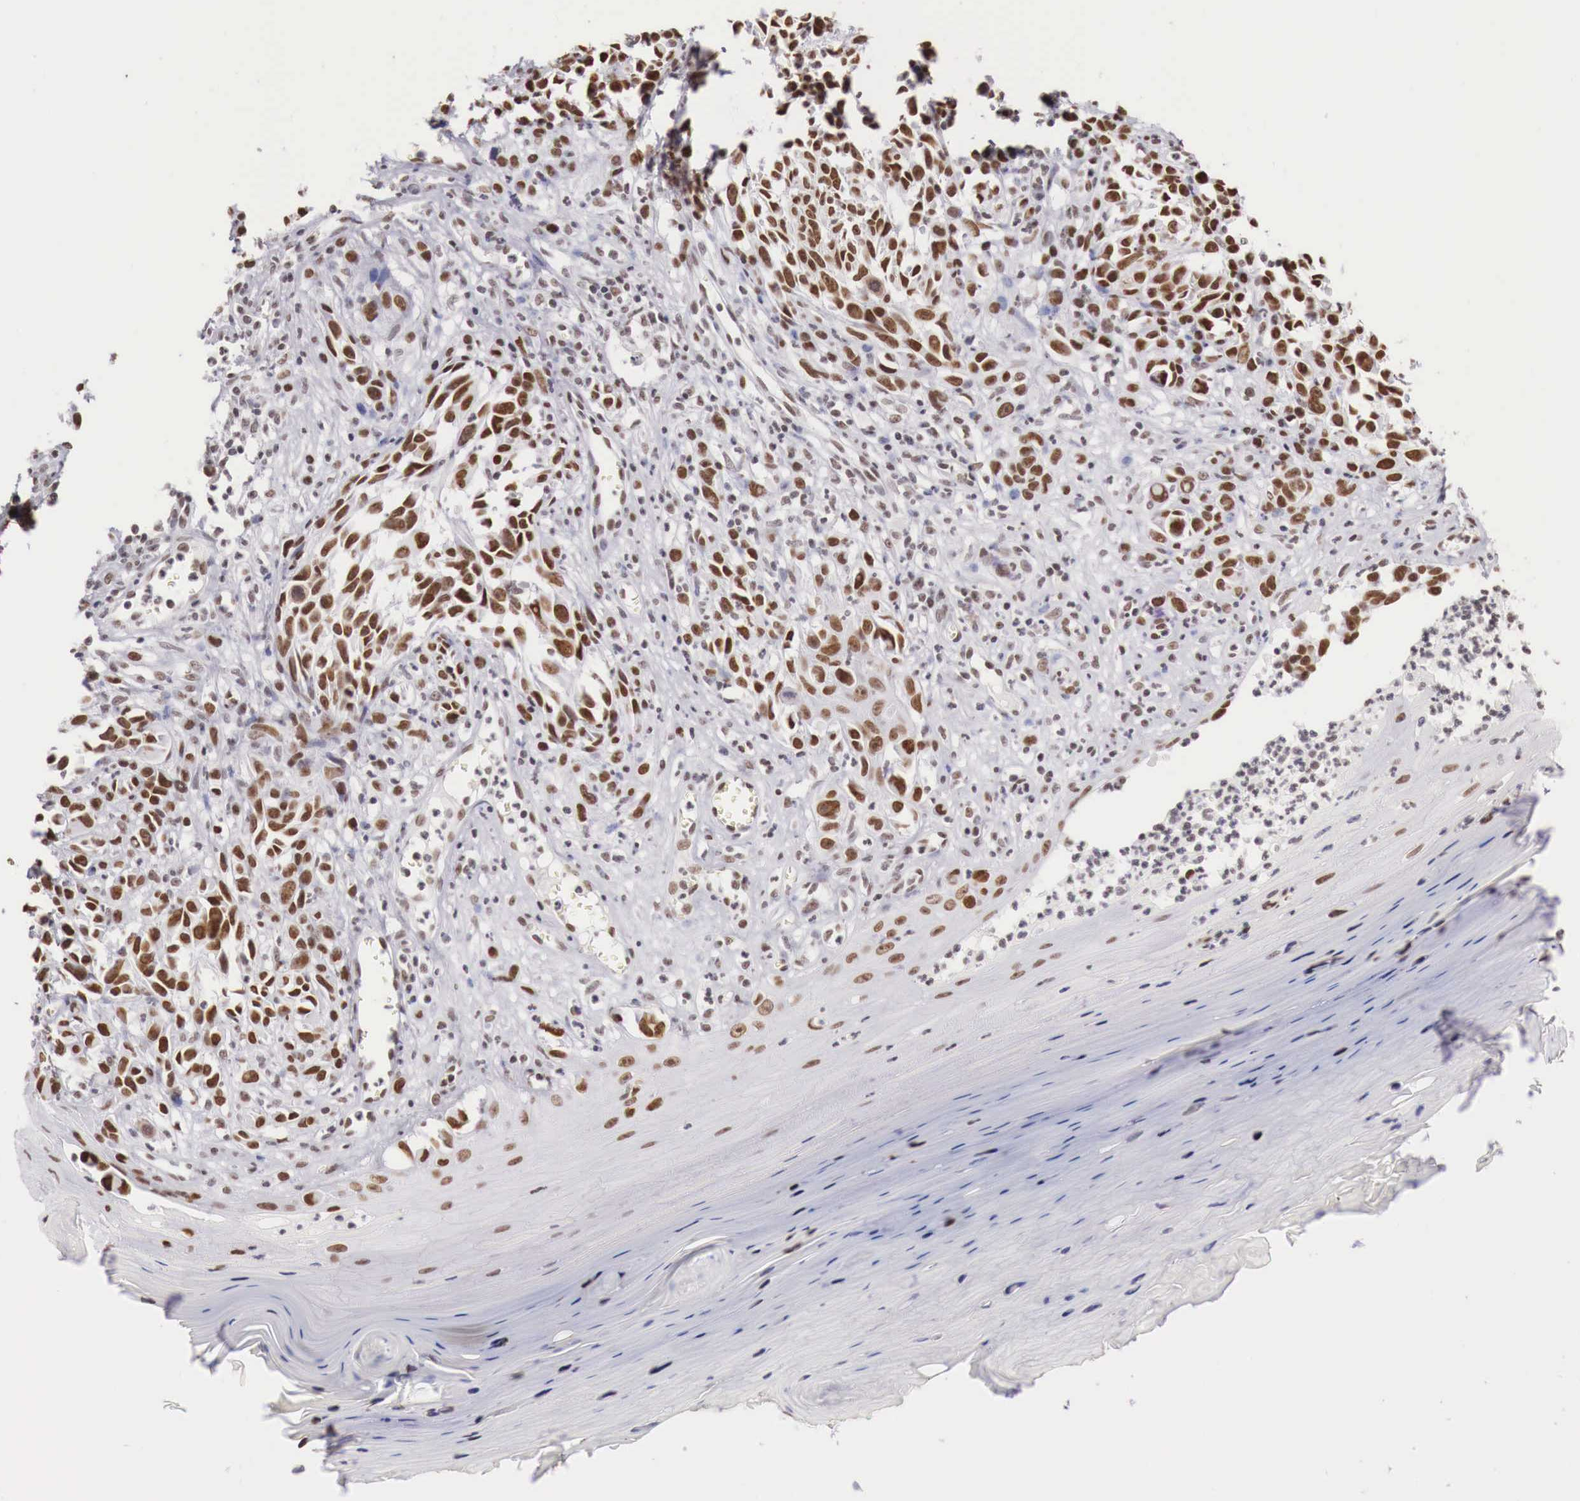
{"staining": {"intensity": "strong", "quantity": "25%-75%", "location": "nuclear"}, "tissue": "melanoma", "cell_type": "Tumor cells", "image_type": "cancer", "snomed": [{"axis": "morphology", "description": "Malignant melanoma, NOS"}, {"axis": "topography", "description": "Skin"}], "caption": "A photomicrograph of malignant melanoma stained for a protein demonstrates strong nuclear brown staining in tumor cells.", "gene": "PHF14", "patient": {"sex": "female", "age": 82}}